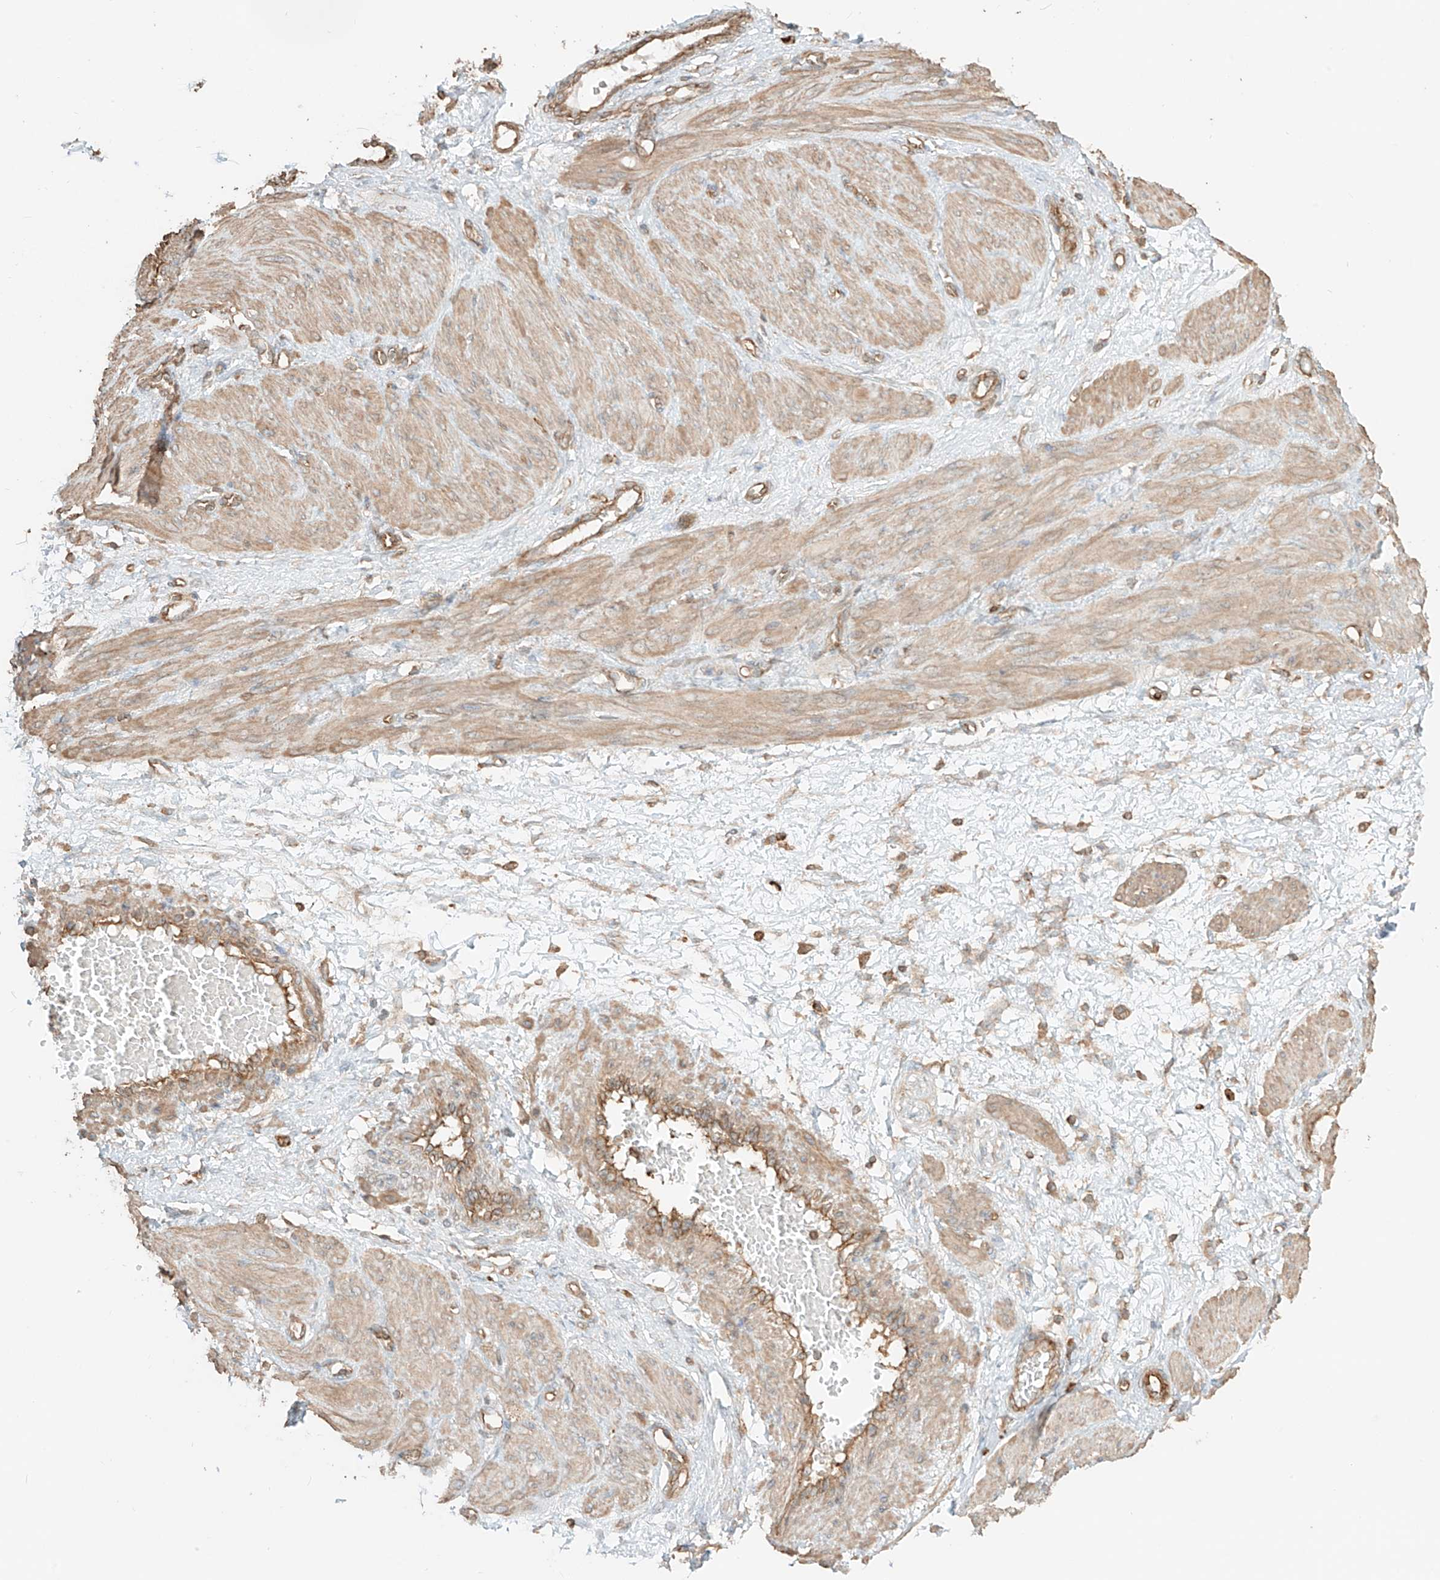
{"staining": {"intensity": "weak", "quantity": ">75%", "location": "cytoplasmic/membranous"}, "tissue": "smooth muscle", "cell_type": "Smooth muscle cells", "image_type": "normal", "snomed": [{"axis": "morphology", "description": "Normal tissue, NOS"}, {"axis": "topography", "description": "Endometrium"}], "caption": "Smooth muscle cells reveal low levels of weak cytoplasmic/membranous positivity in about >75% of cells in normal smooth muscle.", "gene": "CCDC115", "patient": {"sex": "female", "age": 33}}